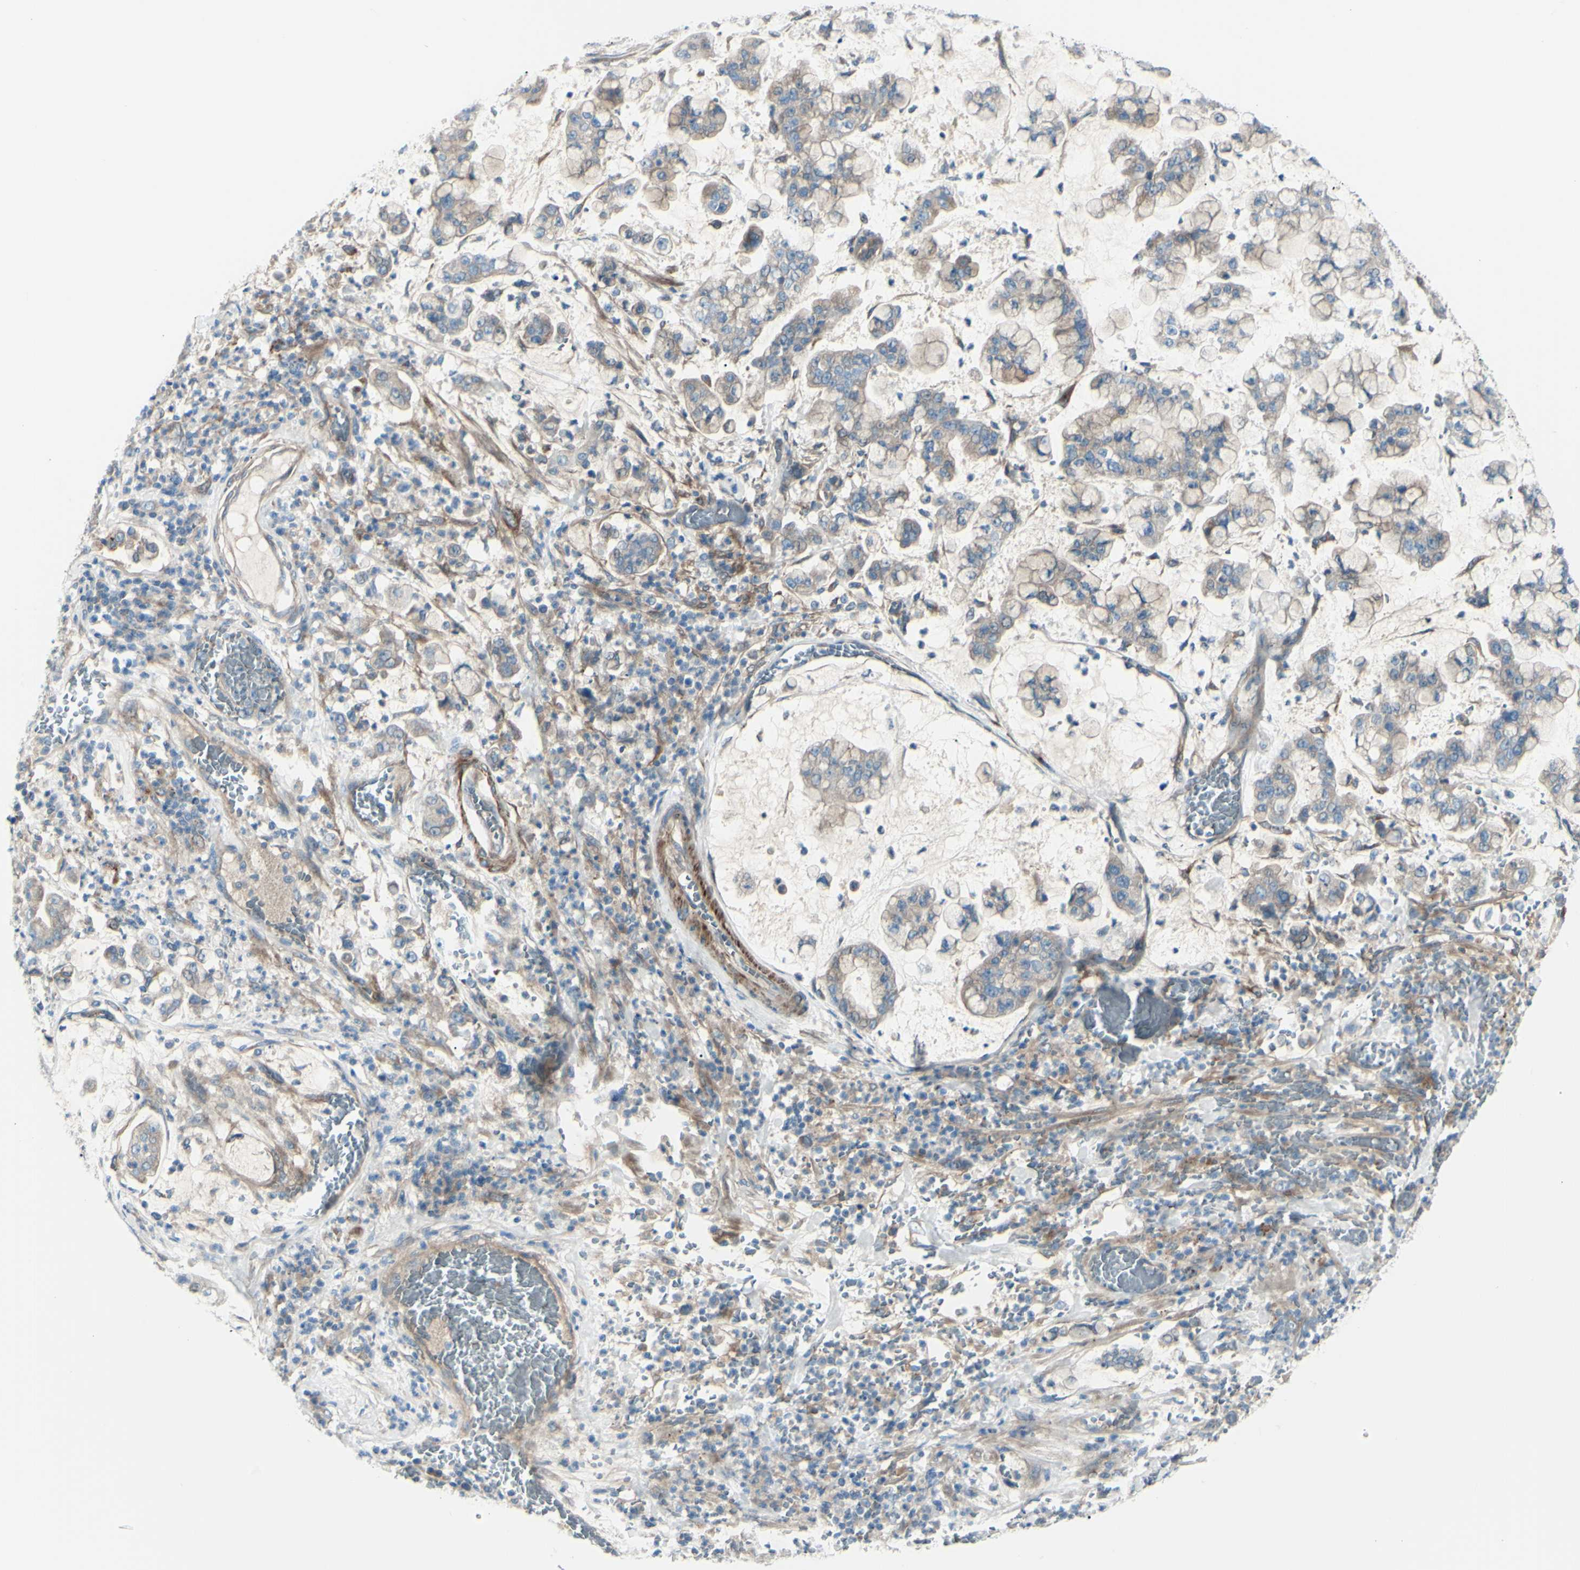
{"staining": {"intensity": "weak", "quantity": ">75%", "location": "cytoplasmic/membranous"}, "tissue": "stomach cancer", "cell_type": "Tumor cells", "image_type": "cancer", "snomed": [{"axis": "morphology", "description": "Normal tissue, NOS"}, {"axis": "morphology", "description": "Adenocarcinoma, NOS"}, {"axis": "topography", "description": "Stomach, upper"}, {"axis": "topography", "description": "Stomach"}], "caption": "An image of human adenocarcinoma (stomach) stained for a protein exhibits weak cytoplasmic/membranous brown staining in tumor cells. (Brightfield microscopy of DAB IHC at high magnification).", "gene": "PCDHGA2", "patient": {"sex": "male", "age": 76}}